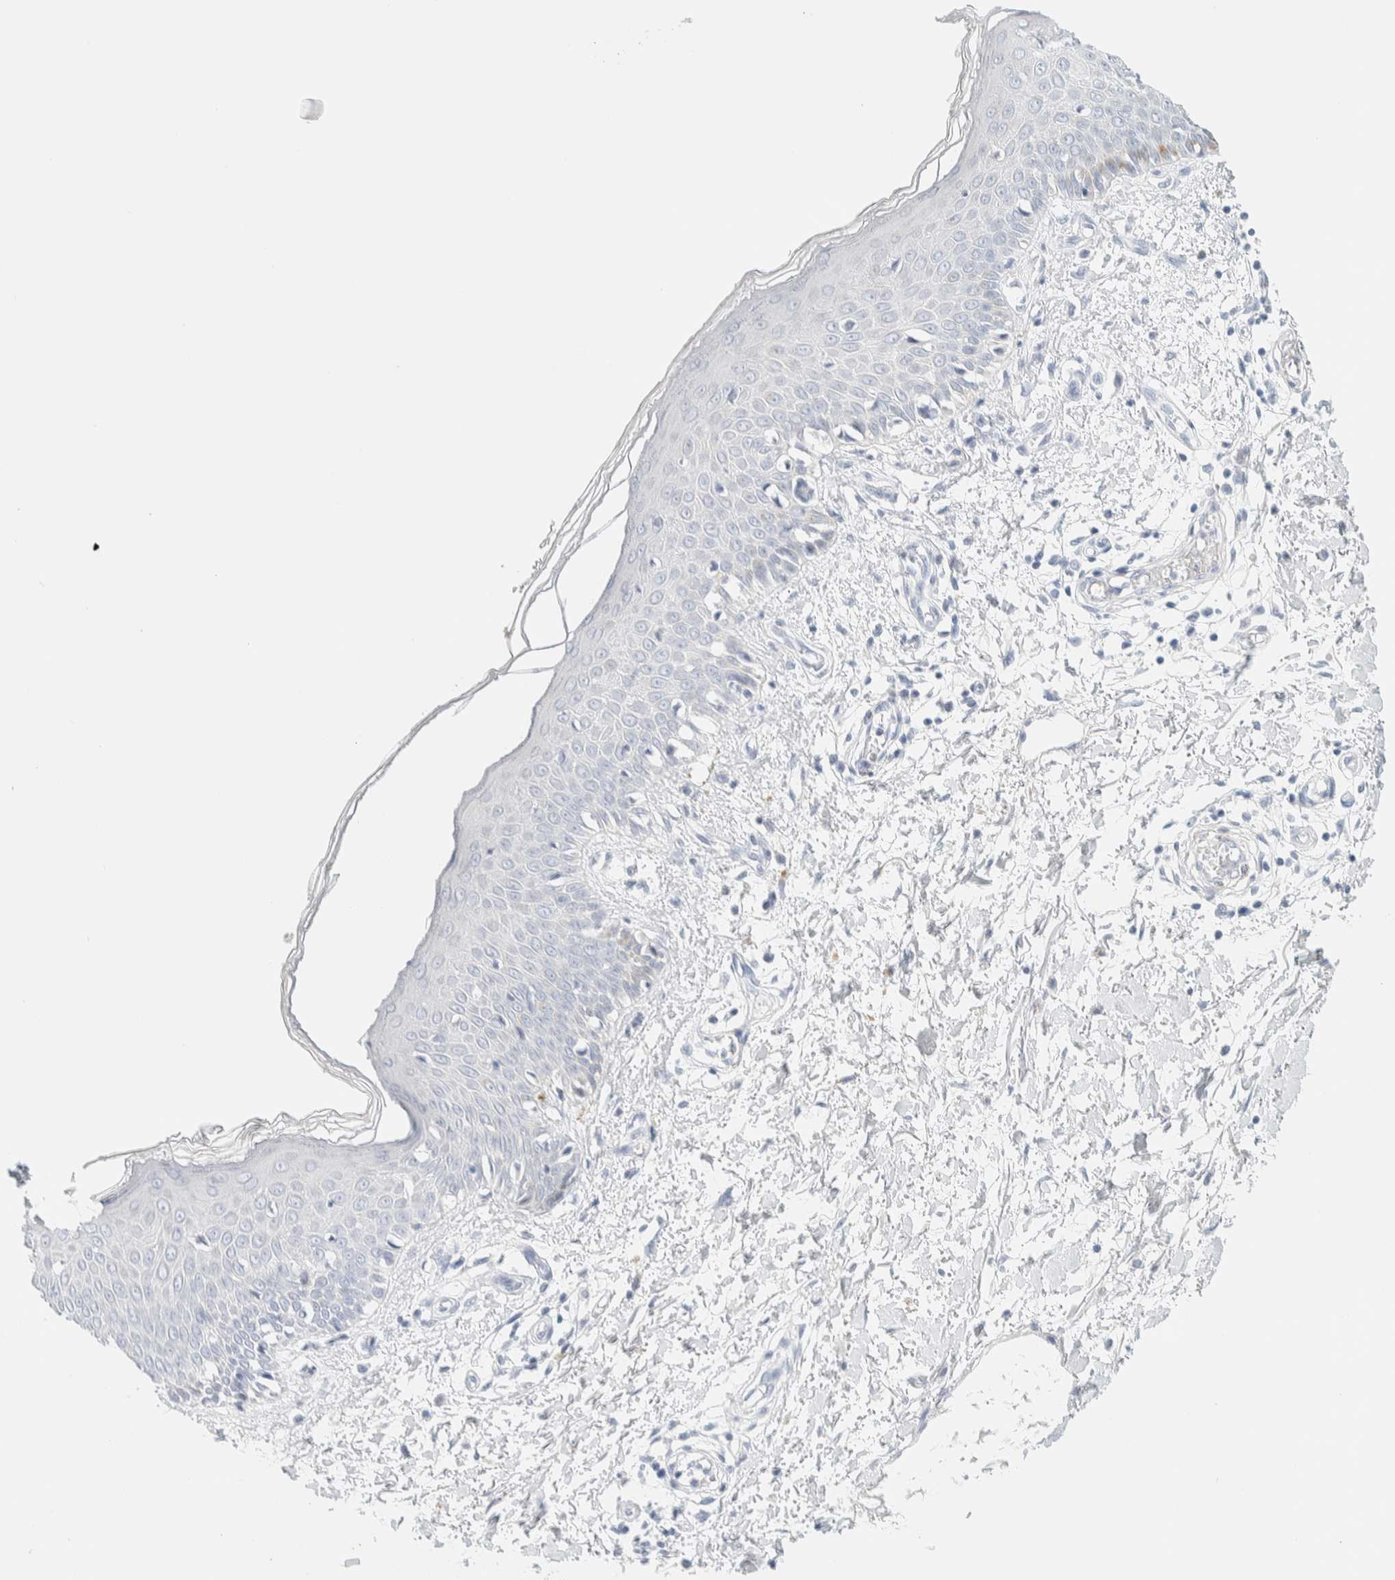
{"staining": {"intensity": "negative", "quantity": "none", "location": "none"}, "tissue": "skin", "cell_type": "Fibroblasts", "image_type": "normal", "snomed": [{"axis": "morphology", "description": "Normal tissue, NOS"}, {"axis": "morphology", "description": "Inflammation, NOS"}, {"axis": "topography", "description": "Skin"}], "caption": "DAB (3,3'-diaminobenzidine) immunohistochemical staining of benign human skin shows no significant positivity in fibroblasts. (DAB (3,3'-diaminobenzidine) IHC with hematoxylin counter stain).", "gene": "AFMID", "patient": {"sex": "female", "age": 44}}